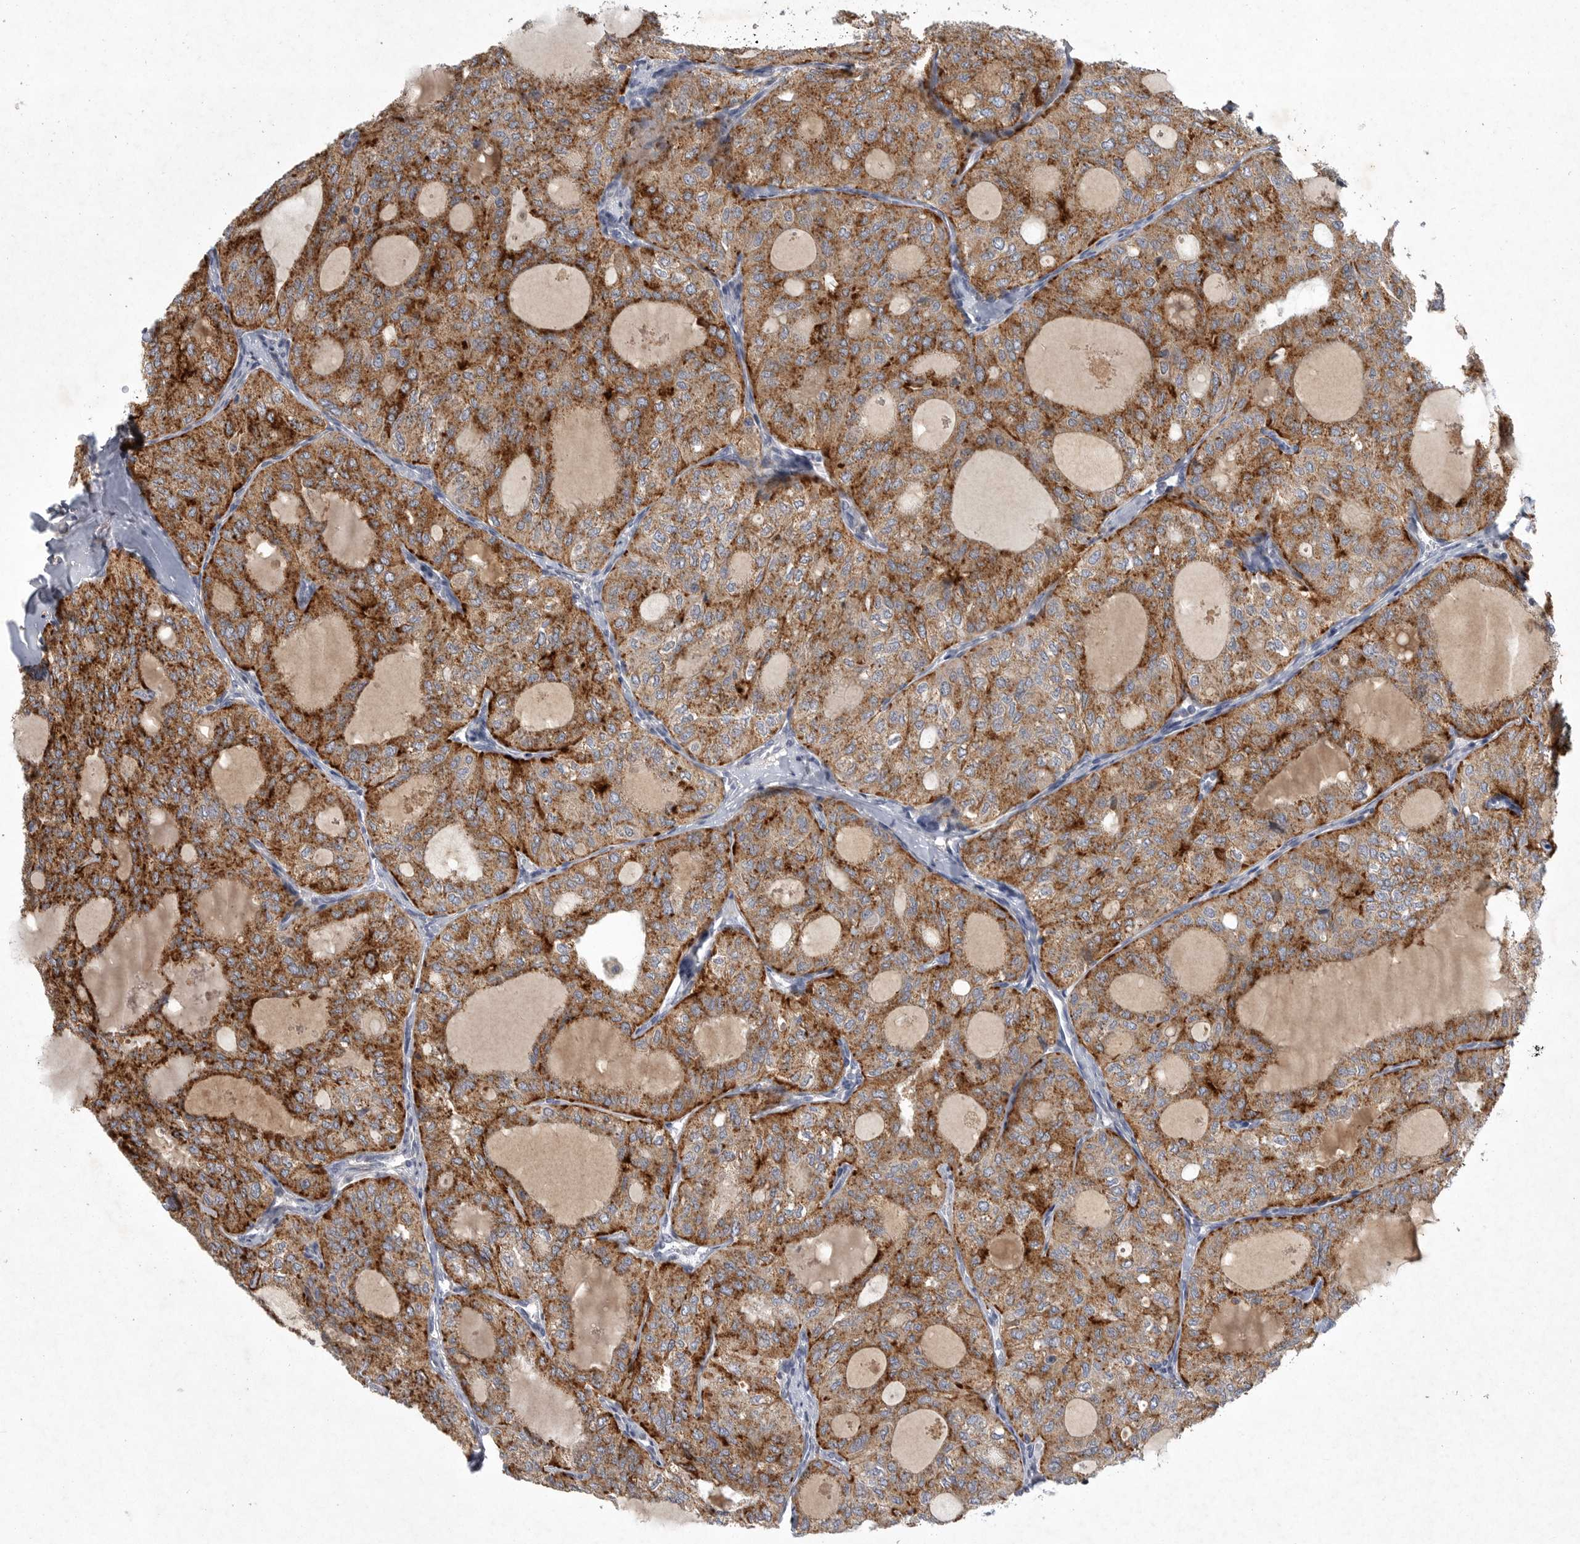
{"staining": {"intensity": "strong", "quantity": ">75%", "location": "cytoplasmic/membranous"}, "tissue": "thyroid cancer", "cell_type": "Tumor cells", "image_type": "cancer", "snomed": [{"axis": "morphology", "description": "Follicular adenoma carcinoma, NOS"}, {"axis": "topography", "description": "Thyroid gland"}], "caption": "Thyroid follicular adenoma carcinoma was stained to show a protein in brown. There is high levels of strong cytoplasmic/membranous staining in about >75% of tumor cells.", "gene": "LAMTOR3", "patient": {"sex": "male", "age": 75}}